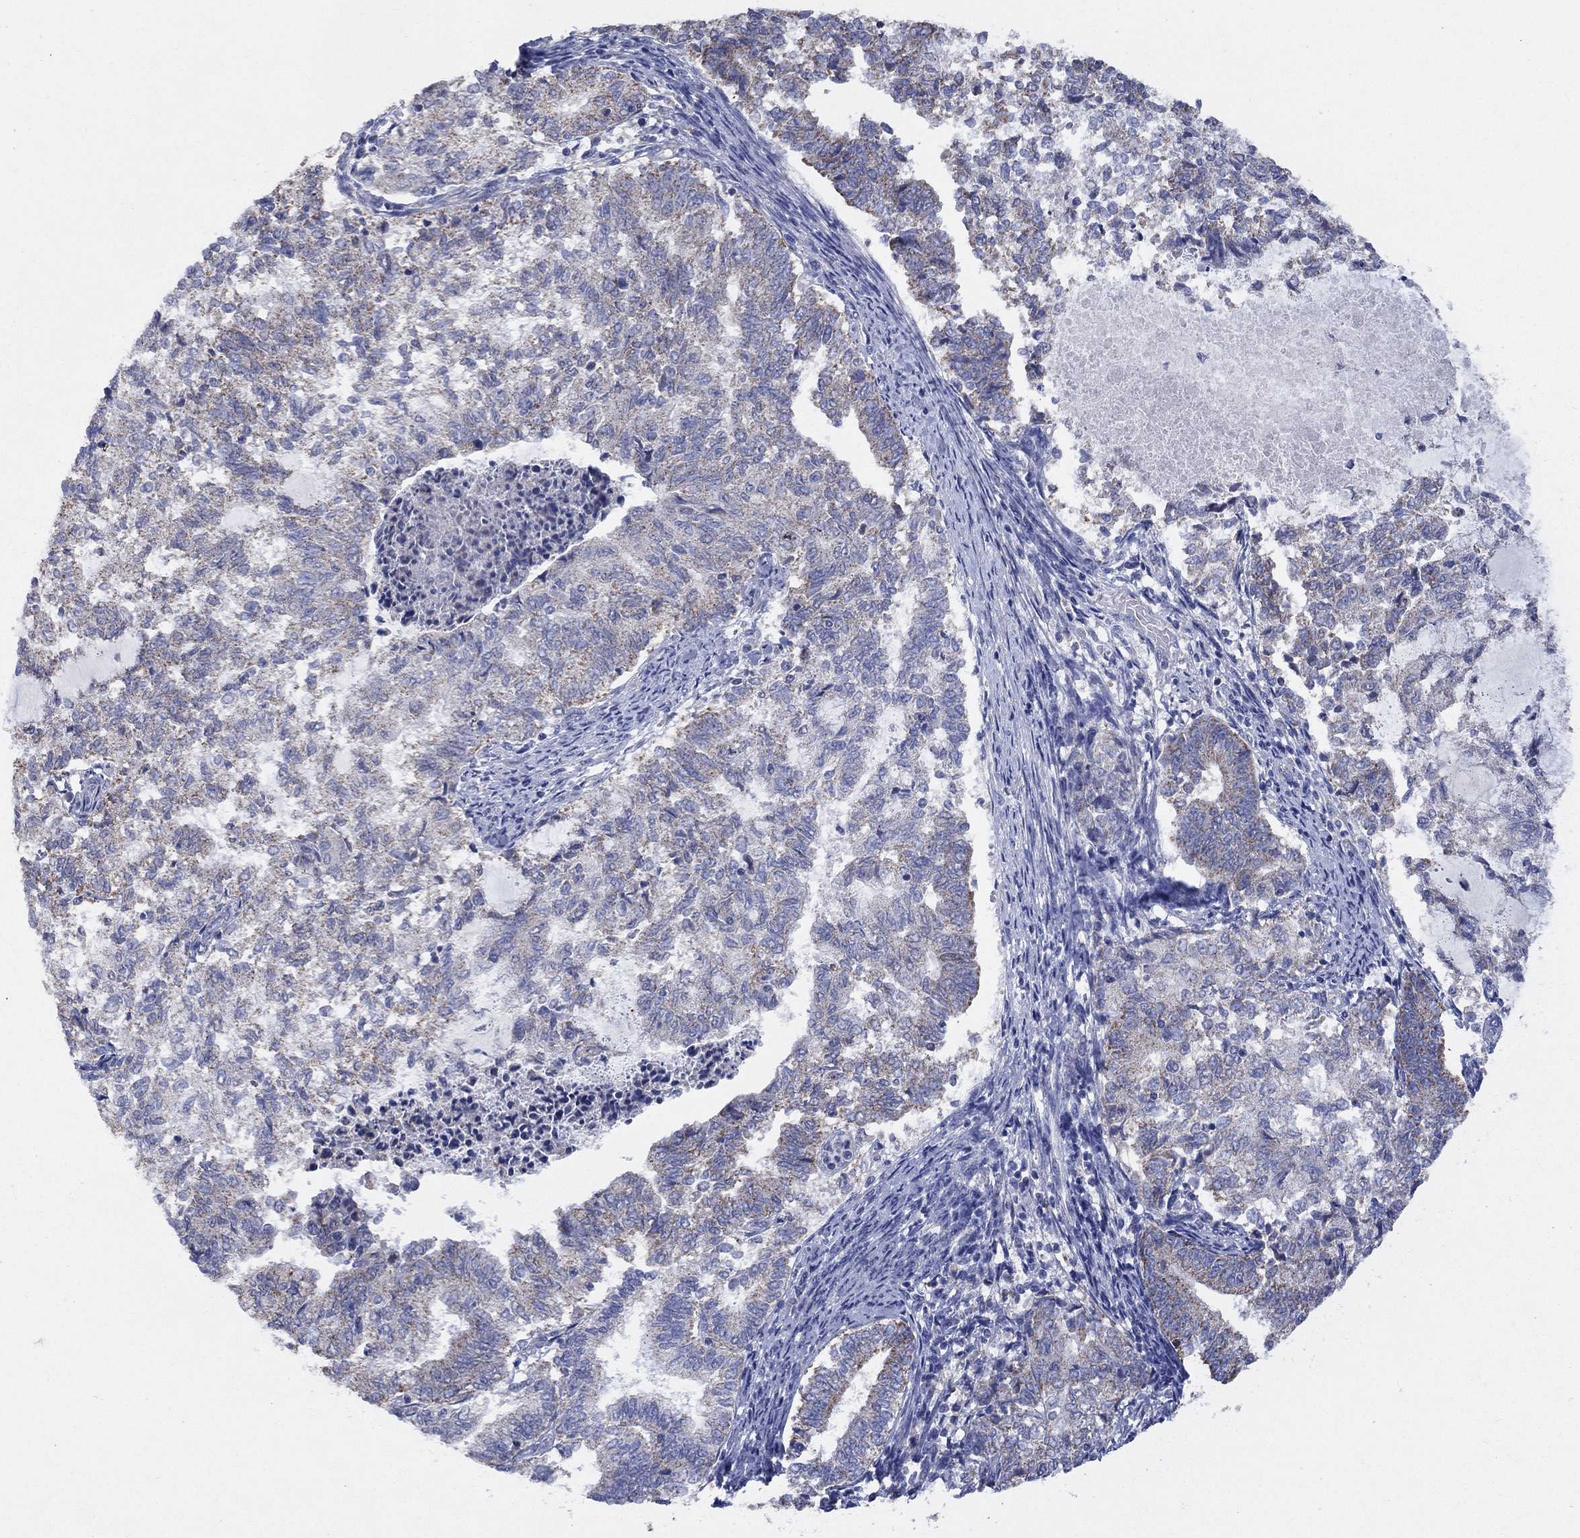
{"staining": {"intensity": "moderate", "quantity": "<25%", "location": "cytoplasmic/membranous"}, "tissue": "endometrial cancer", "cell_type": "Tumor cells", "image_type": "cancer", "snomed": [{"axis": "morphology", "description": "Adenocarcinoma, NOS"}, {"axis": "topography", "description": "Endometrium"}], "caption": "This is an image of immunohistochemistry staining of adenocarcinoma (endometrial), which shows moderate staining in the cytoplasmic/membranous of tumor cells.", "gene": "CLVS1", "patient": {"sex": "female", "age": 65}}